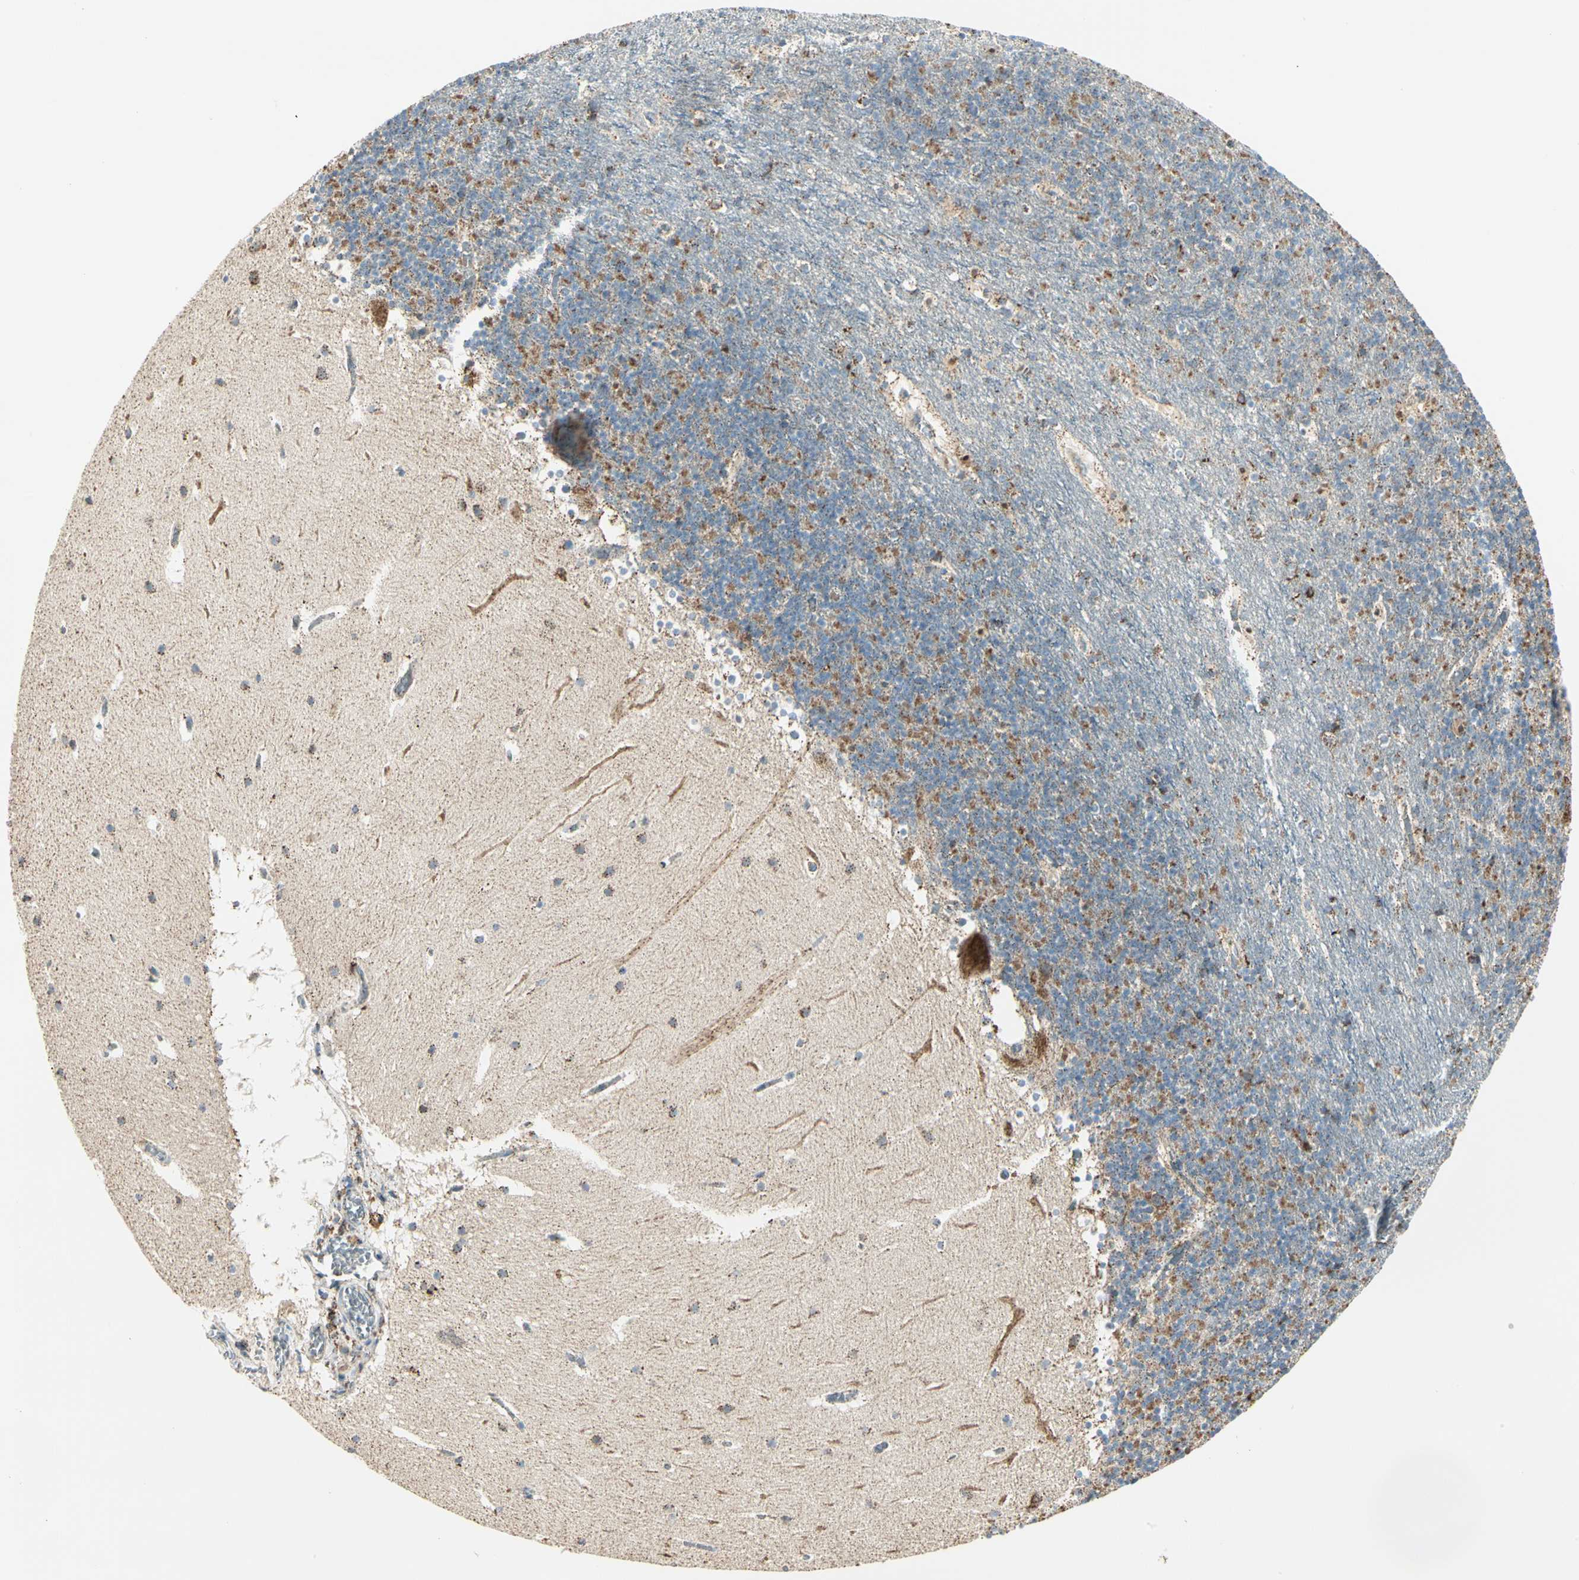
{"staining": {"intensity": "moderate", "quantity": "25%-75%", "location": "cytoplasmic/membranous"}, "tissue": "cerebellum", "cell_type": "Cells in granular layer", "image_type": "normal", "snomed": [{"axis": "morphology", "description": "Normal tissue, NOS"}, {"axis": "topography", "description": "Cerebellum"}], "caption": "Immunohistochemistry of normal human cerebellum displays medium levels of moderate cytoplasmic/membranous staining in about 25%-75% of cells in granular layer.", "gene": "ME2", "patient": {"sex": "male", "age": 45}}